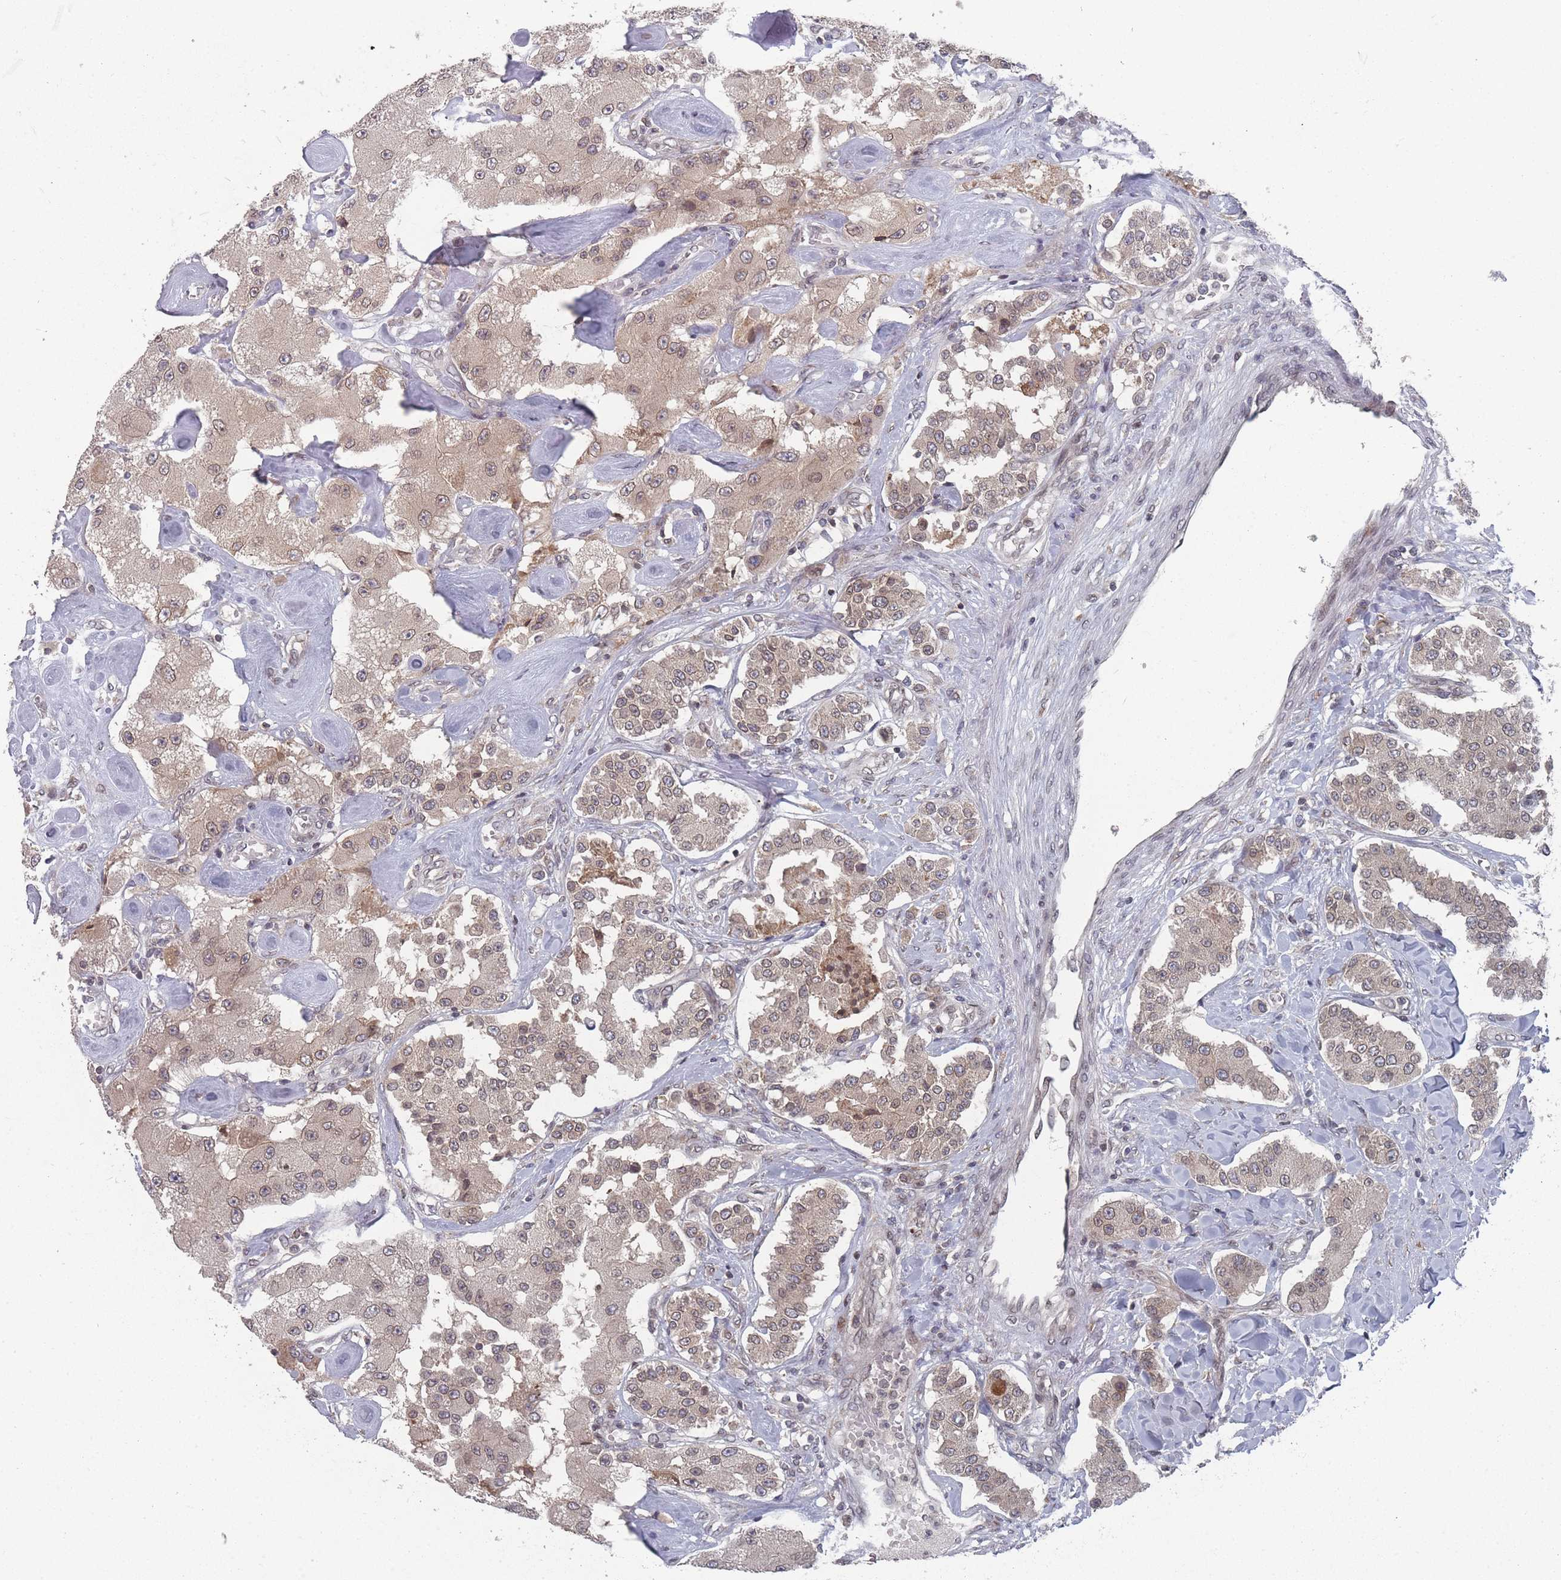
{"staining": {"intensity": "weak", "quantity": "25%-75%", "location": "cytoplasmic/membranous,nuclear"}, "tissue": "carcinoid", "cell_type": "Tumor cells", "image_type": "cancer", "snomed": [{"axis": "morphology", "description": "Carcinoid, malignant, NOS"}, {"axis": "topography", "description": "Pancreas"}], "caption": "The histopathology image demonstrates a brown stain indicating the presence of a protein in the cytoplasmic/membranous and nuclear of tumor cells in carcinoid.", "gene": "TBC1D25", "patient": {"sex": "male", "age": 41}}